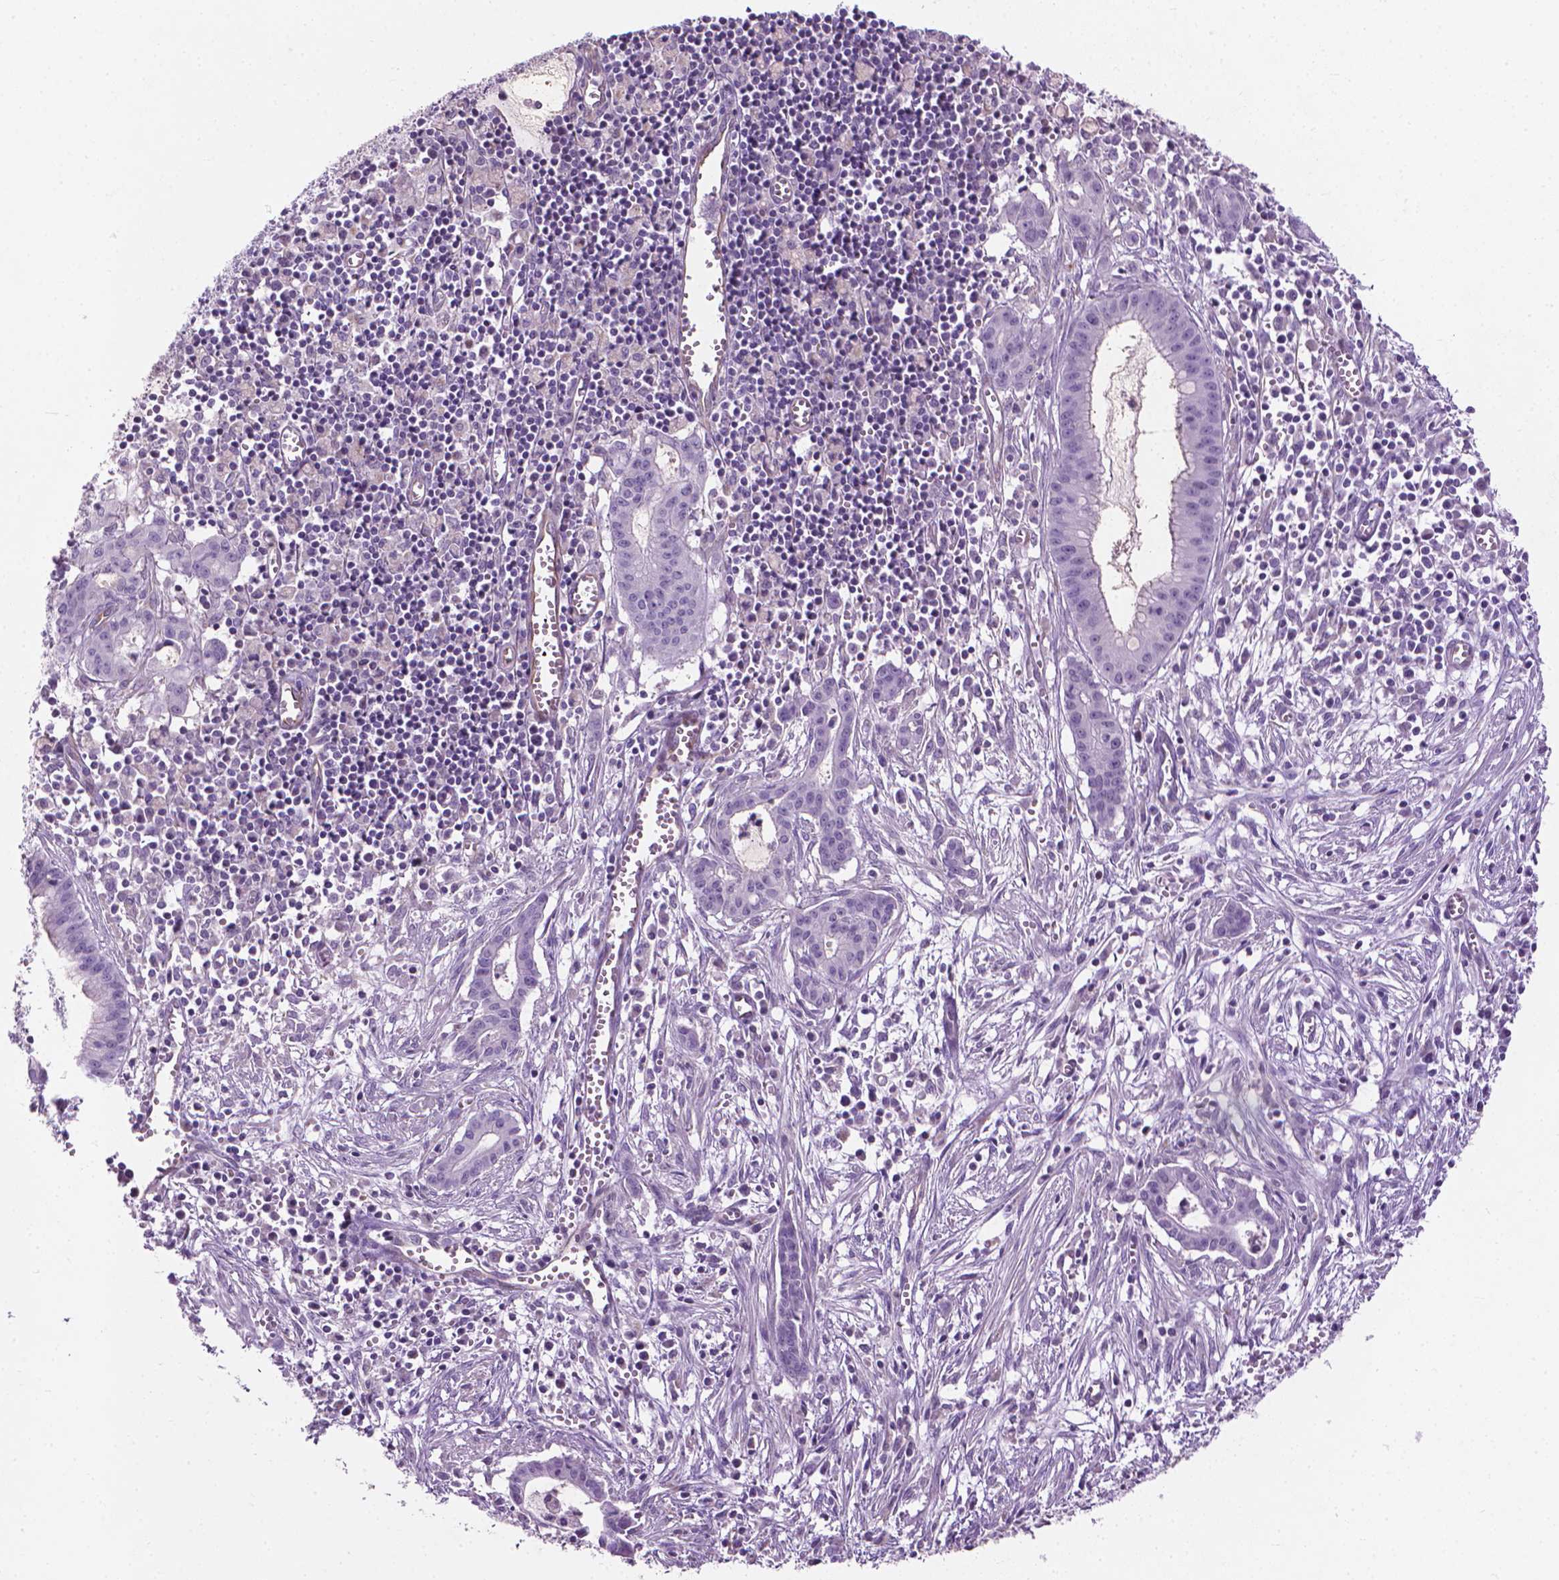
{"staining": {"intensity": "negative", "quantity": "none", "location": "none"}, "tissue": "pancreatic cancer", "cell_type": "Tumor cells", "image_type": "cancer", "snomed": [{"axis": "morphology", "description": "Adenocarcinoma, NOS"}, {"axis": "topography", "description": "Pancreas"}], "caption": "Protein analysis of pancreatic adenocarcinoma demonstrates no significant positivity in tumor cells. (DAB immunohistochemistry (IHC), high magnification).", "gene": "KRT73", "patient": {"sex": "male", "age": 48}}